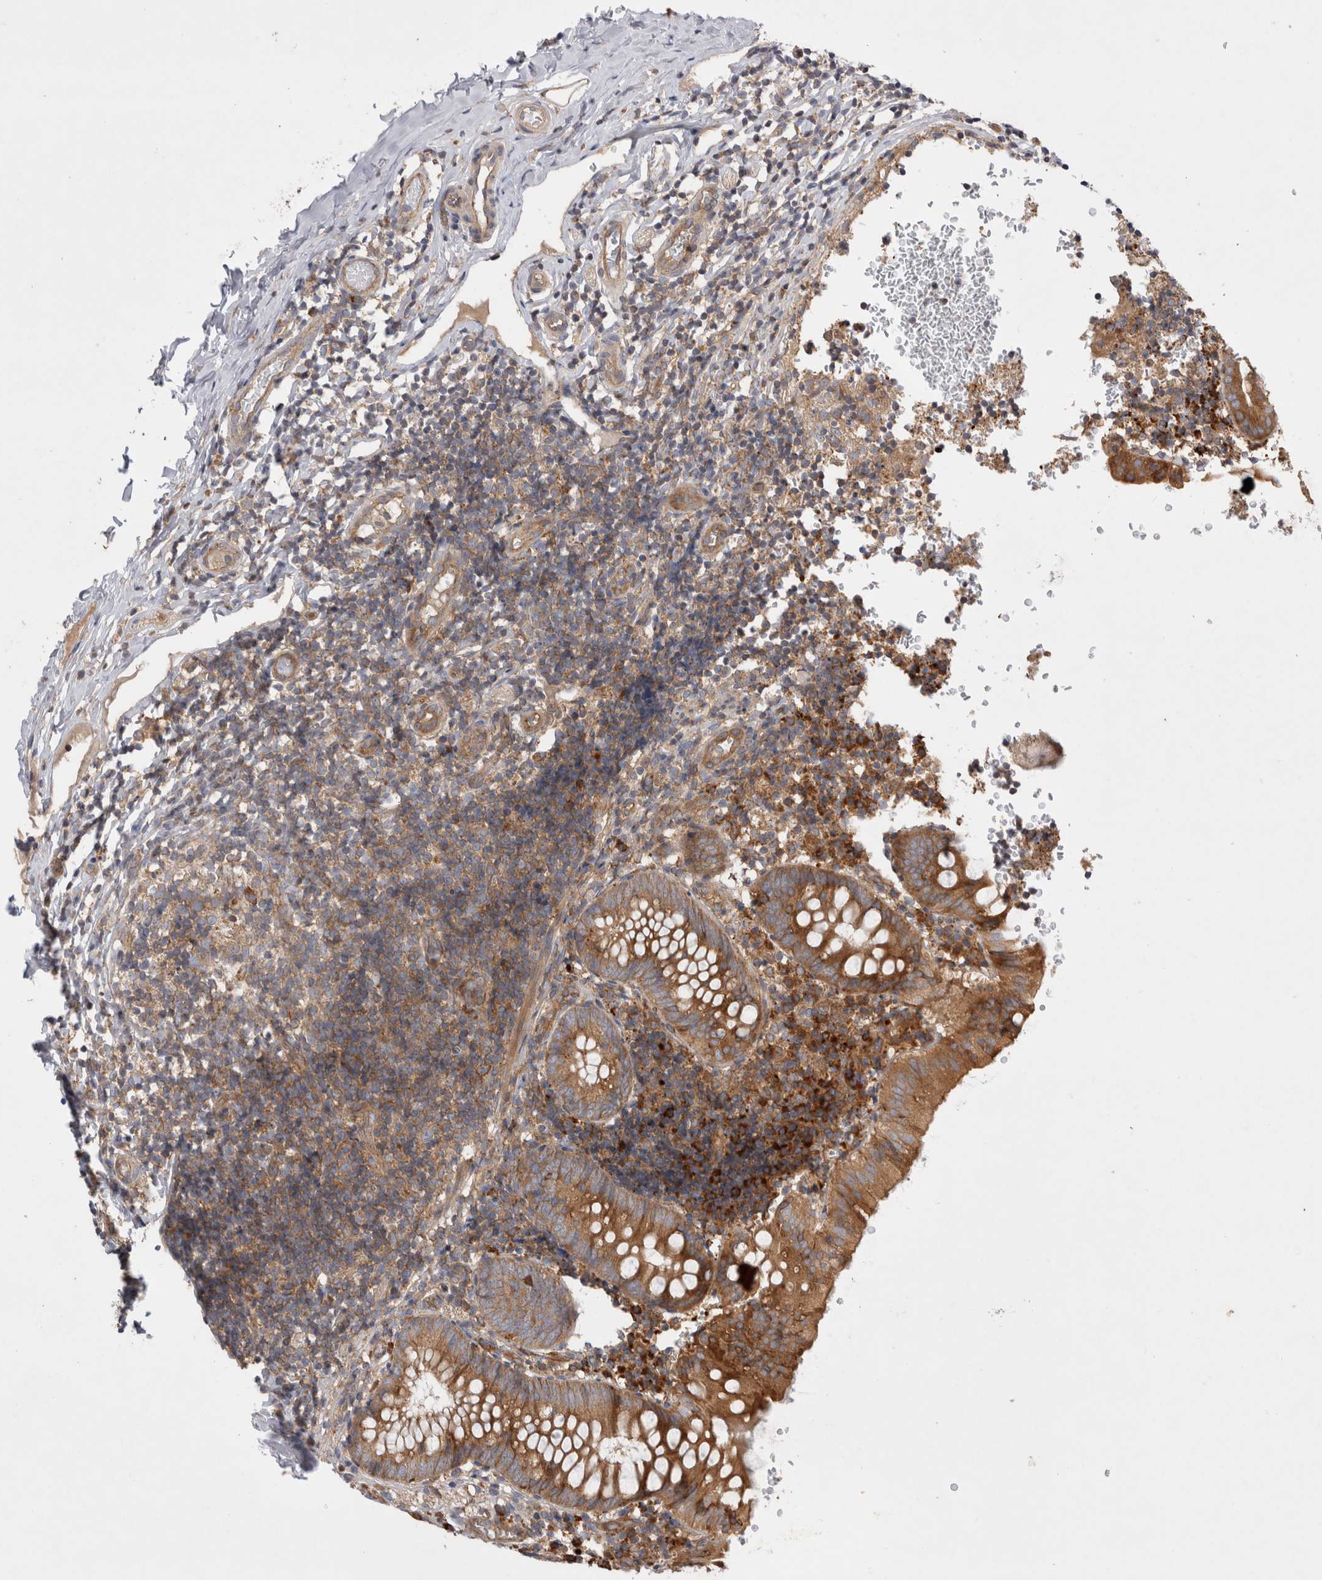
{"staining": {"intensity": "moderate", "quantity": ">75%", "location": "cytoplasmic/membranous"}, "tissue": "appendix", "cell_type": "Glandular cells", "image_type": "normal", "snomed": [{"axis": "morphology", "description": "Normal tissue, NOS"}, {"axis": "topography", "description": "Appendix"}], "caption": "High-magnification brightfield microscopy of unremarkable appendix stained with DAB (brown) and counterstained with hematoxylin (blue). glandular cells exhibit moderate cytoplasmic/membranous expression is seen in approximately>75% of cells.", "gene": "PDCD10", "patient": {"sex": "male", "age": 8}}